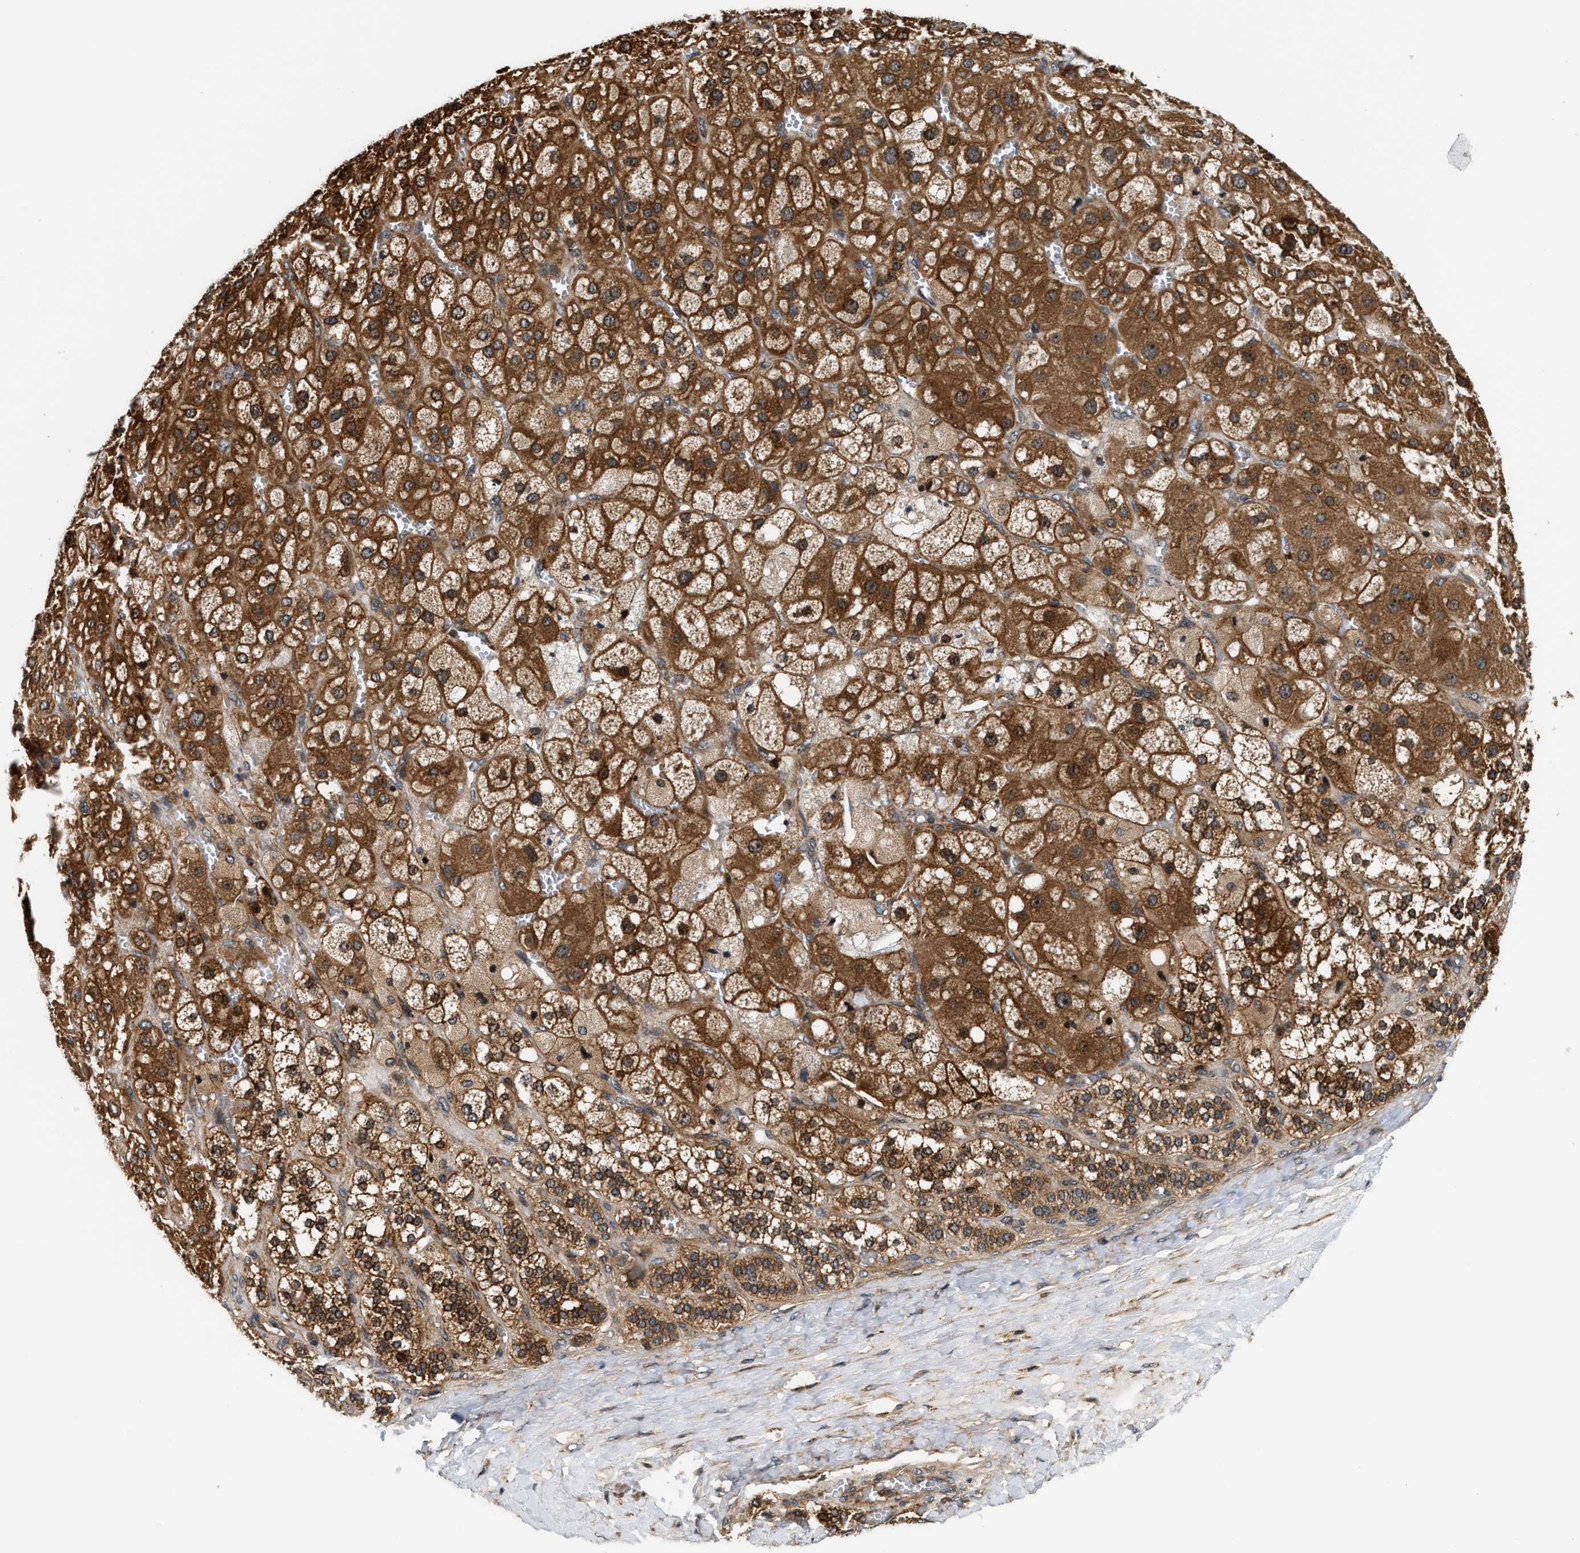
{"staining": {"intensity": "strong", "quantity": ">75%", "location": "cytoplasmic/membranous"}, "tissue": "adrenal gland", "cell_type": "Glandular cells", "image_type": "normal", "snomed": [{"axis": "morphology", "description": "Normal tissue, NOS"}, {"axis": "topography", "description": "Adrenal gland"}], "caption": "High-magnification brightfield microscopy of normal adrenal gland stained with DAB (brown) and counterstained with hematoxylin (blue). glandular cells exhibit strong cytoplasmic/membranous staining is appreciated in about>75% of cells.", "gene": "SNX5", "patient": {"sex": "female", "age": 47}}